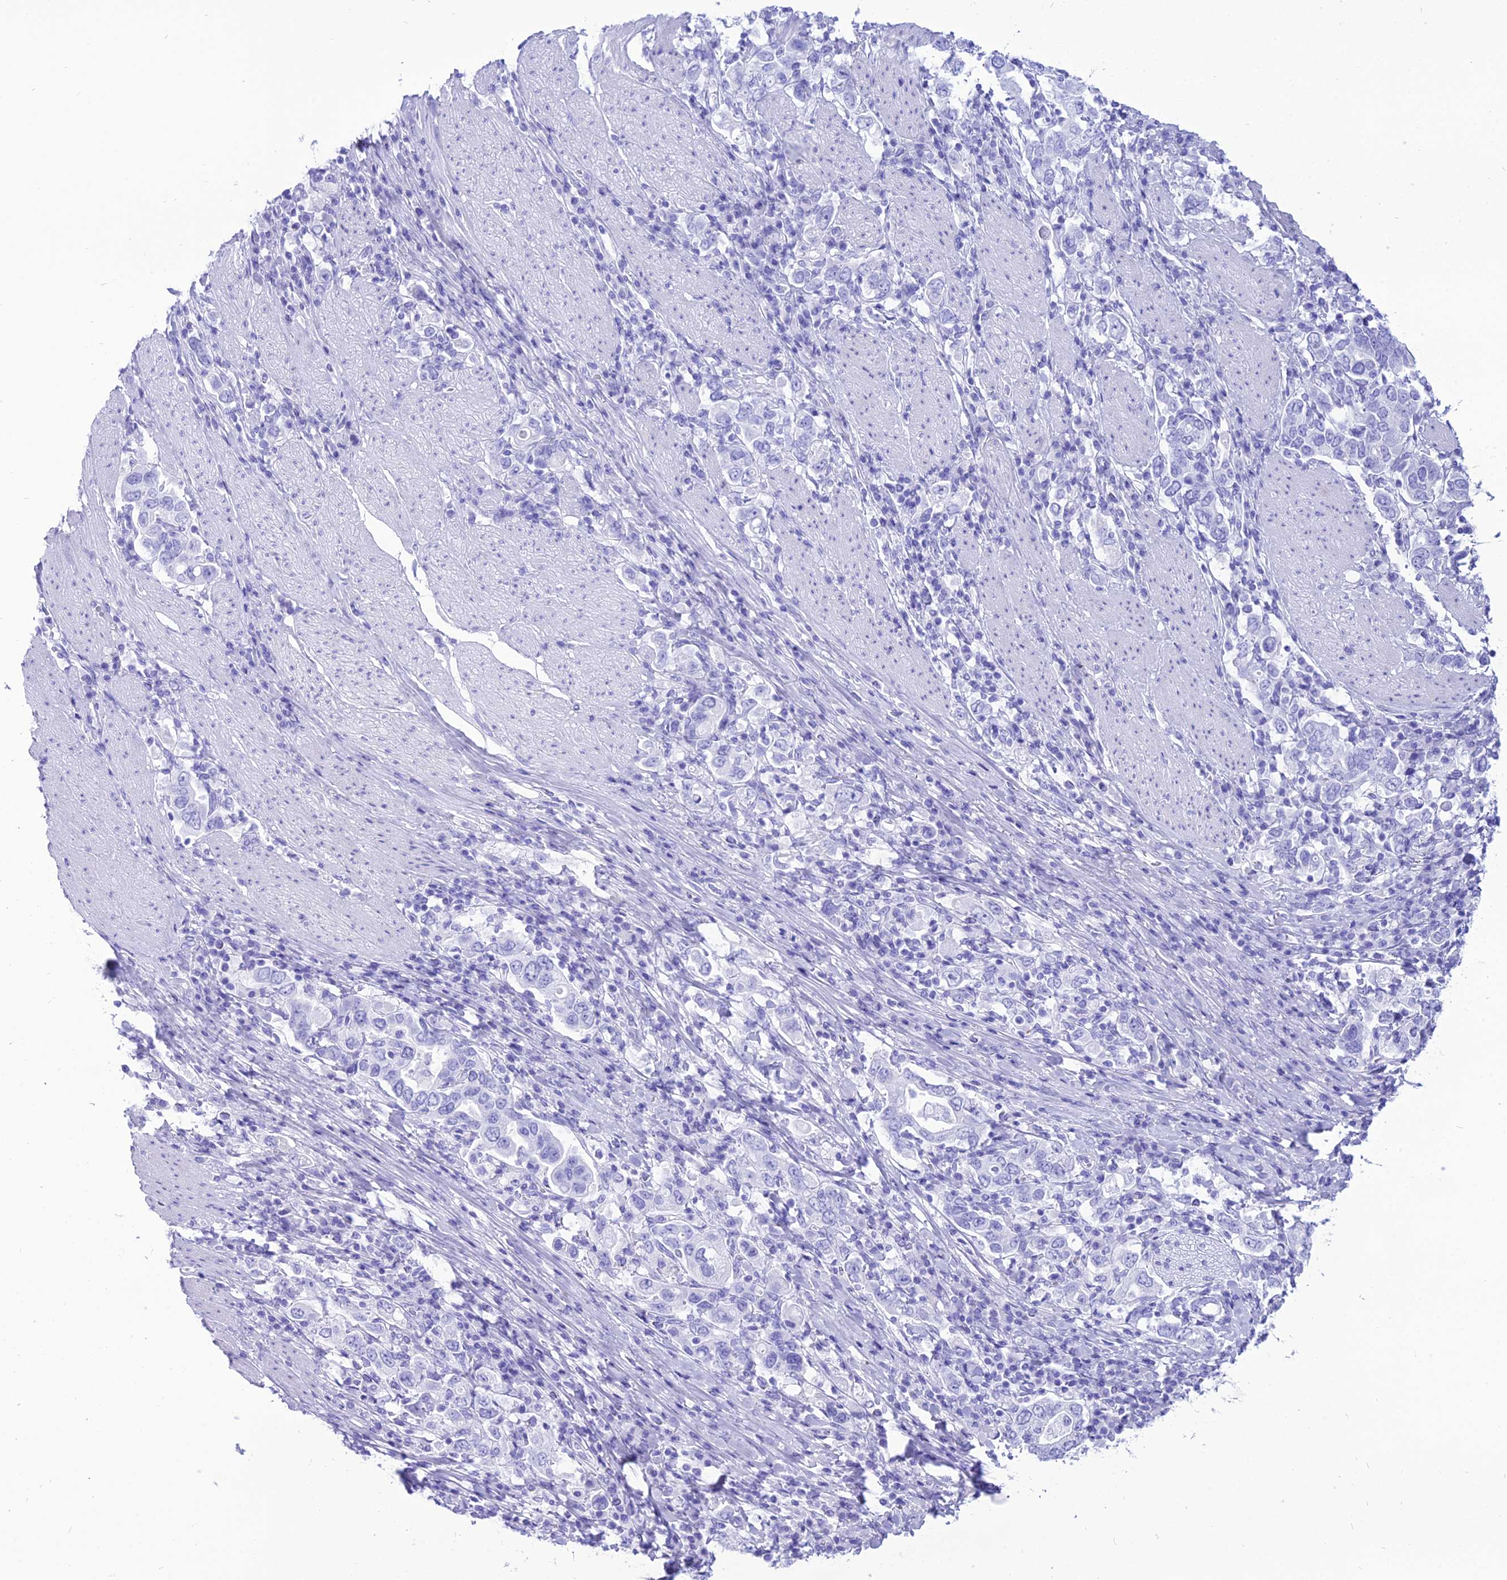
{"staining": {"intensity": "negative", "quantity": "none", "location": "none"}, "tissue": "stomach cancer", "cell_type": "Tumor cells", "image_type": "cancer", "snomed": [{"axis": "morphology", "description": "Adenocarcinoma, NOS"}, {"axis": "topography", "description": "Stomach, upper"}], "caption": "IHC image of neoplastic tissue: human adenocarcinoma (stomach) stained with DAB exhibits no significant protein positivity in tumor cells.", "gene": "PNMA5", "patient": {"sex": "male", "age": 62}}